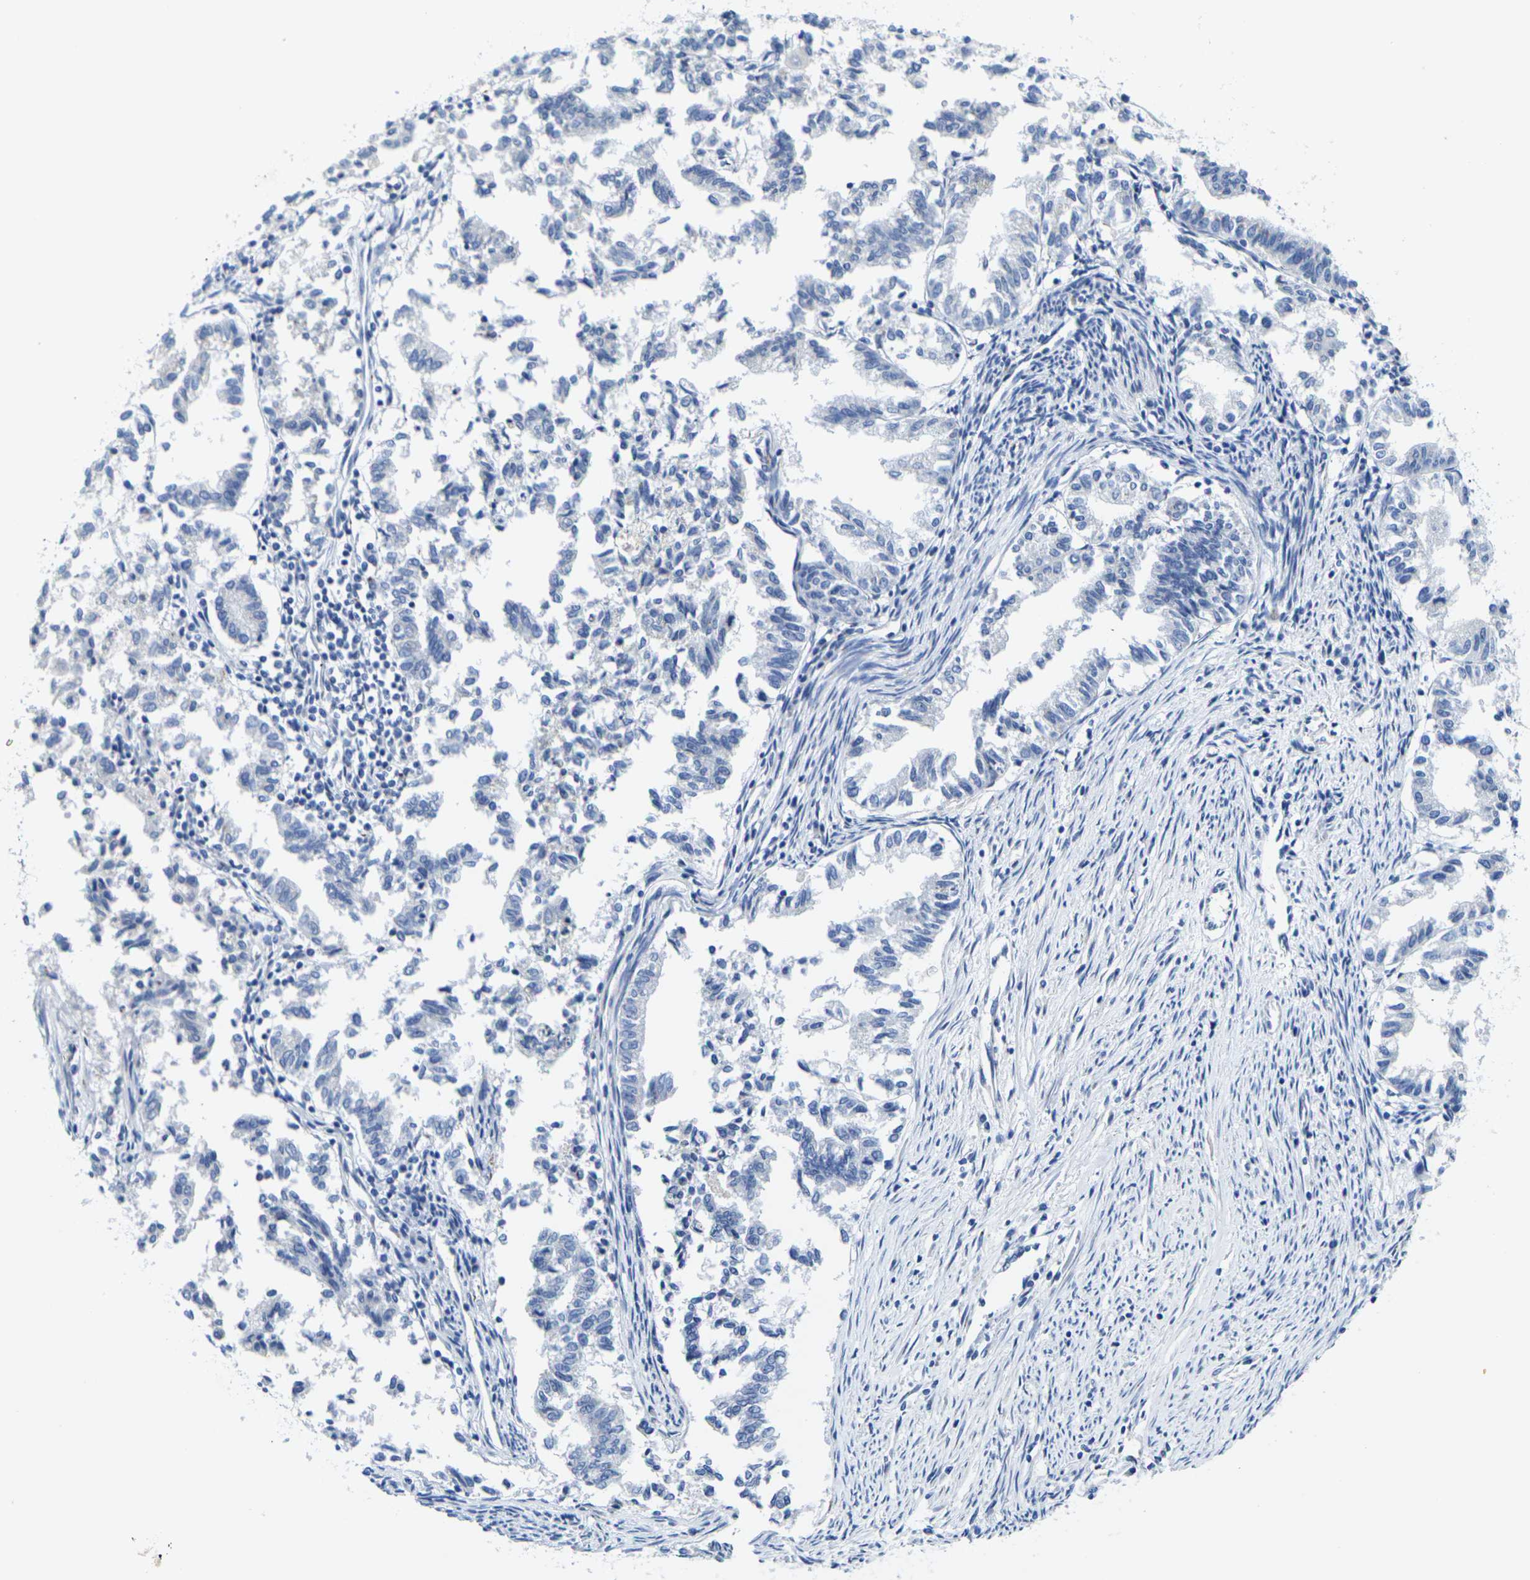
{"staining": {"intensity": "negative", "quantity": "none", "location": "none"}, "tissue": "endometrial cancer", "cell_type": "Tumor cells", "image_type": "cancer", "snomed": [{"axis": "morphology", "description": "Necrosis, NOS"}, {"axis": "morphology", "description": "Adenocarcinoma, NOS"}, {"axis": "topography", "description": "Endometrium"}], "caption": "High magnification brightfield microscopy of adenocarcinoma (endometrial) stained with DAB (3,3'-diaminobenzidine) (brown) and counterstained with hematoxylin (blue): tumor cells show no significant positivity.", "gene": "CRK", "patient": {"sex": "female", "age": 79}}